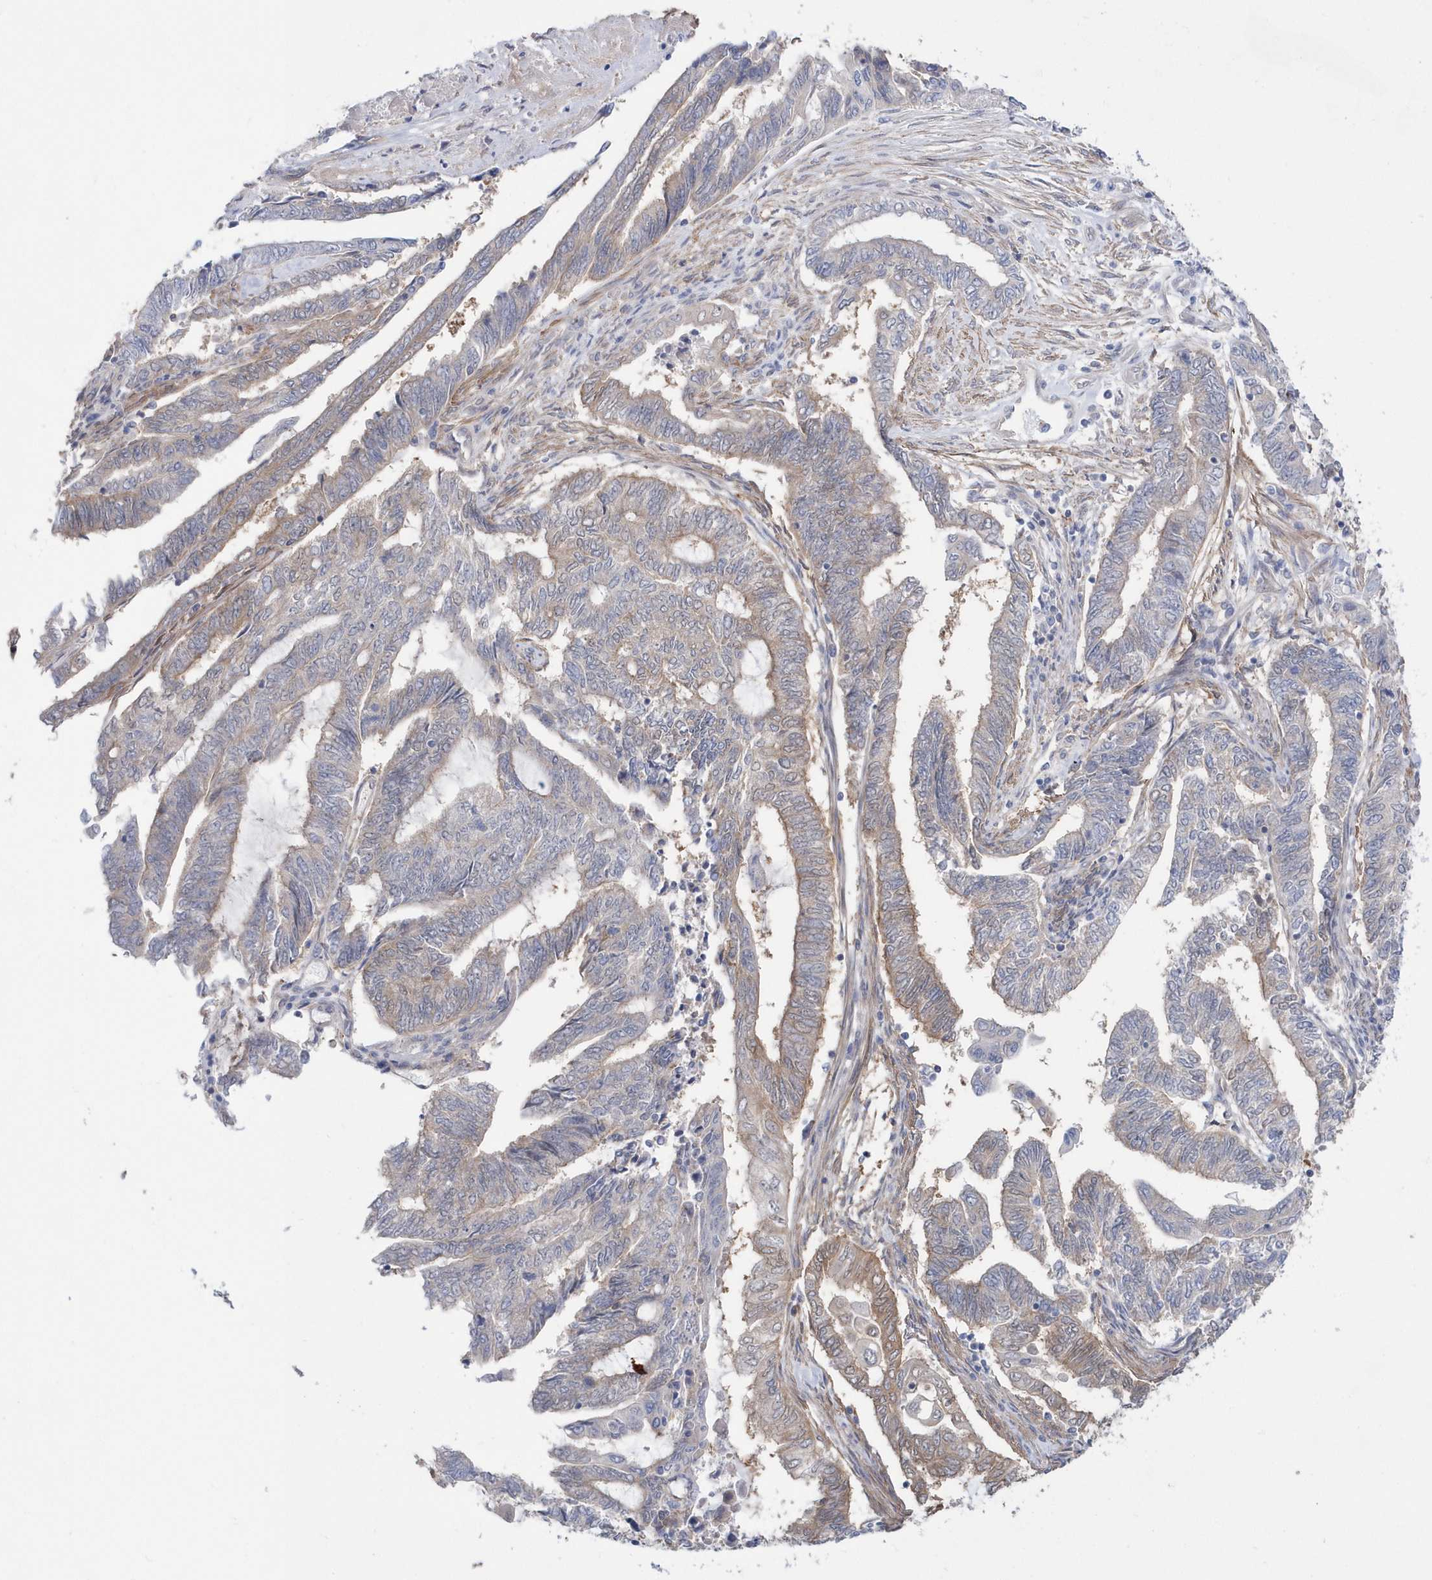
{"staining": {"intensity": "weak", "quantity": "25%-75%", "location": "cytoplasmic/membranous"}, "tissue": "endometrial cancer", "cell_type": "Tumor cells", "image_type": "cancer", "snomed": [{"axis": "morphology", "description": "Adenocarcinoma, NOS"}, {"axis": "topography", "description": "Uterus"}, {"axis": "topography", "description": "Endometrium"}], "caption": "Human endometrial cancer (adenocarcinoma) stained for a protein (brown) shows weak cytoplasmic/membranous positive expression in approximately 25%-75% of tumor cells.", "gene": "BDH2", "patient": {"sex": "female", "age": 70}}